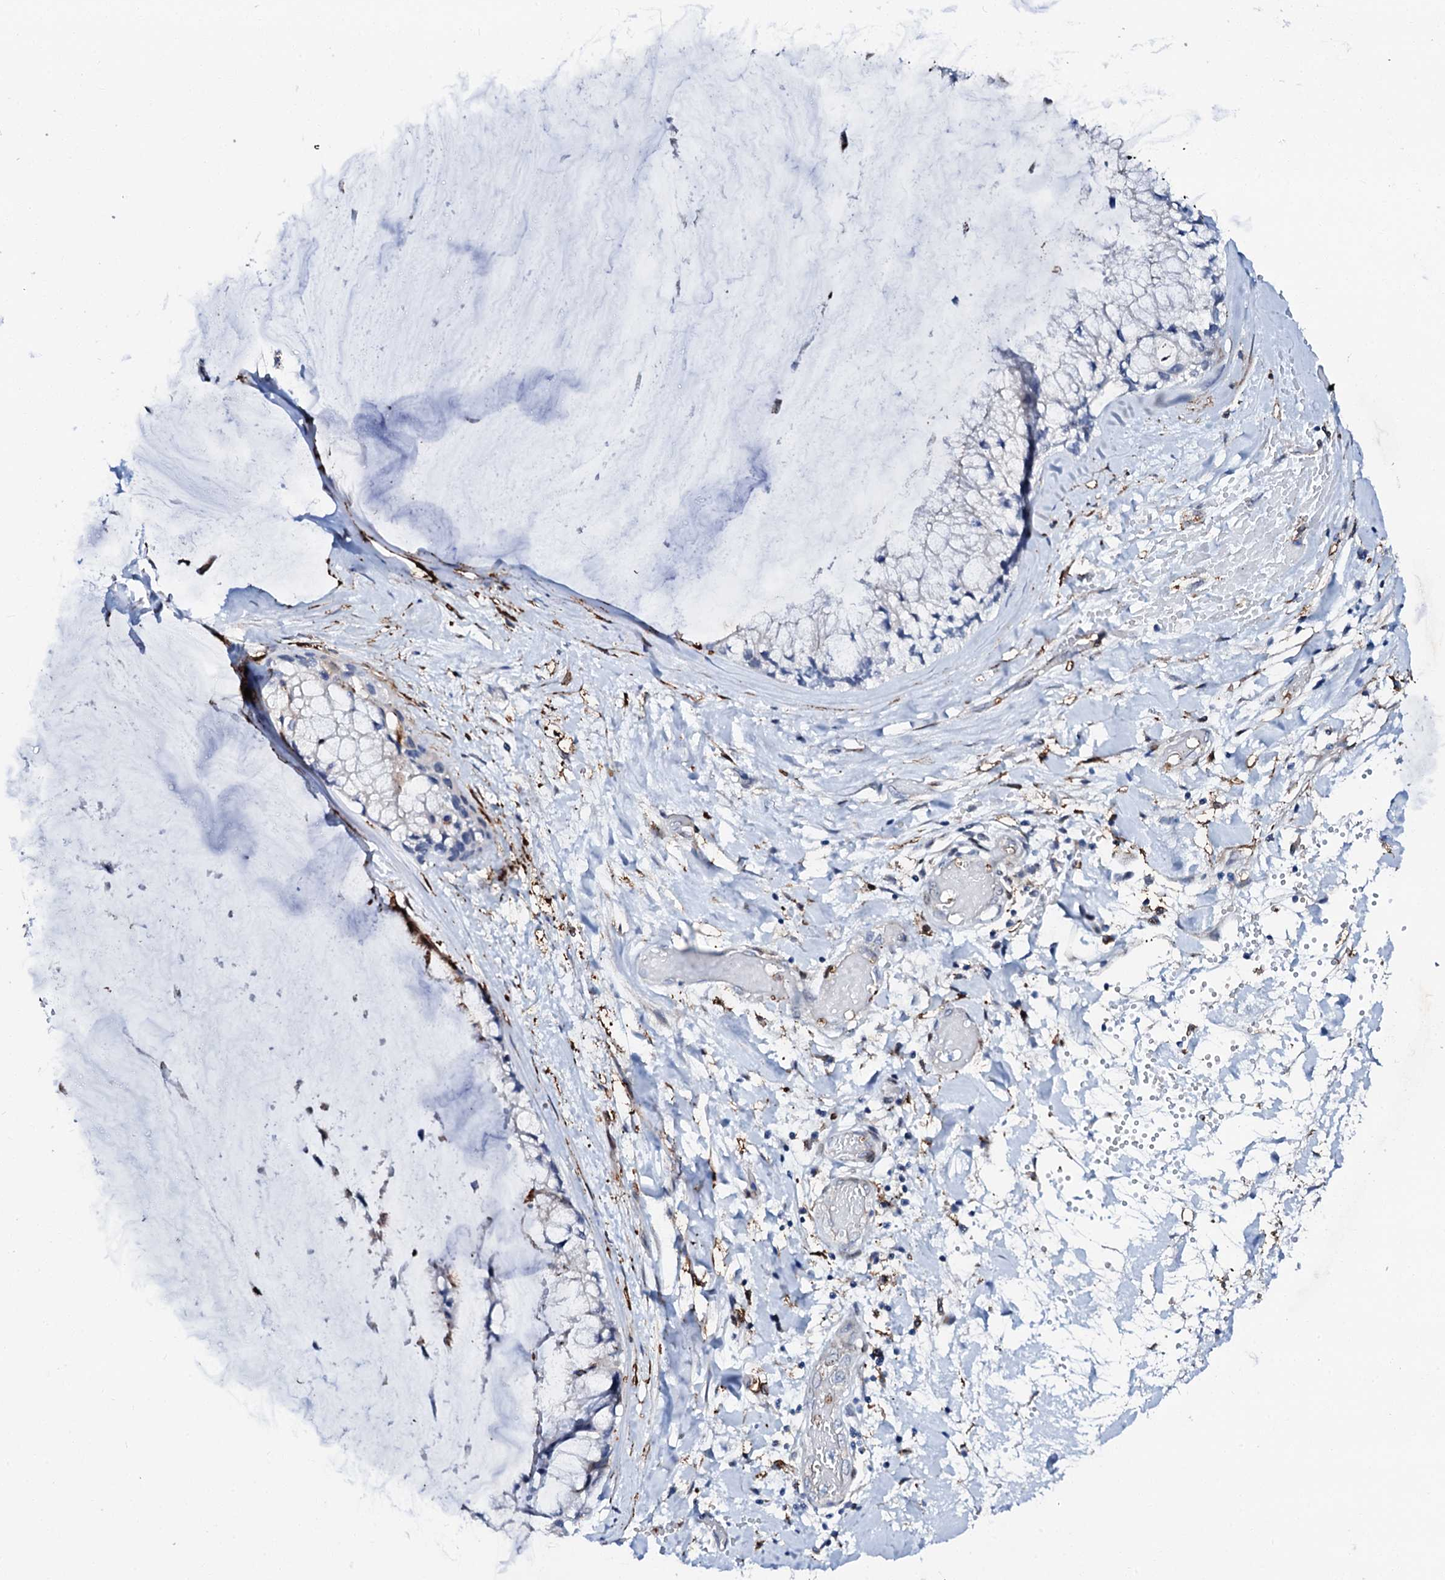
{"staining": {"intensity": "negative", "quantity": "none", "location": "none"}, "tissue": "ovarian cancer", "cell_type": "Tumor cells", "image_type": "cancer", "snomed": [{"axis": "morphology", "description": "Cystadenocarcinoma, mucinous, NOS"}, {"axis": "topography", "description": "Ovary"}], "caption": "DAB (3,3'-diaminobenzidine) immunohistochemical staining of ovarian mucinous cystadenocarcinoma displays no significant expression in tumor cells.", "gene": "MED13L", "patient": {"sex": "female", "age": 39}}